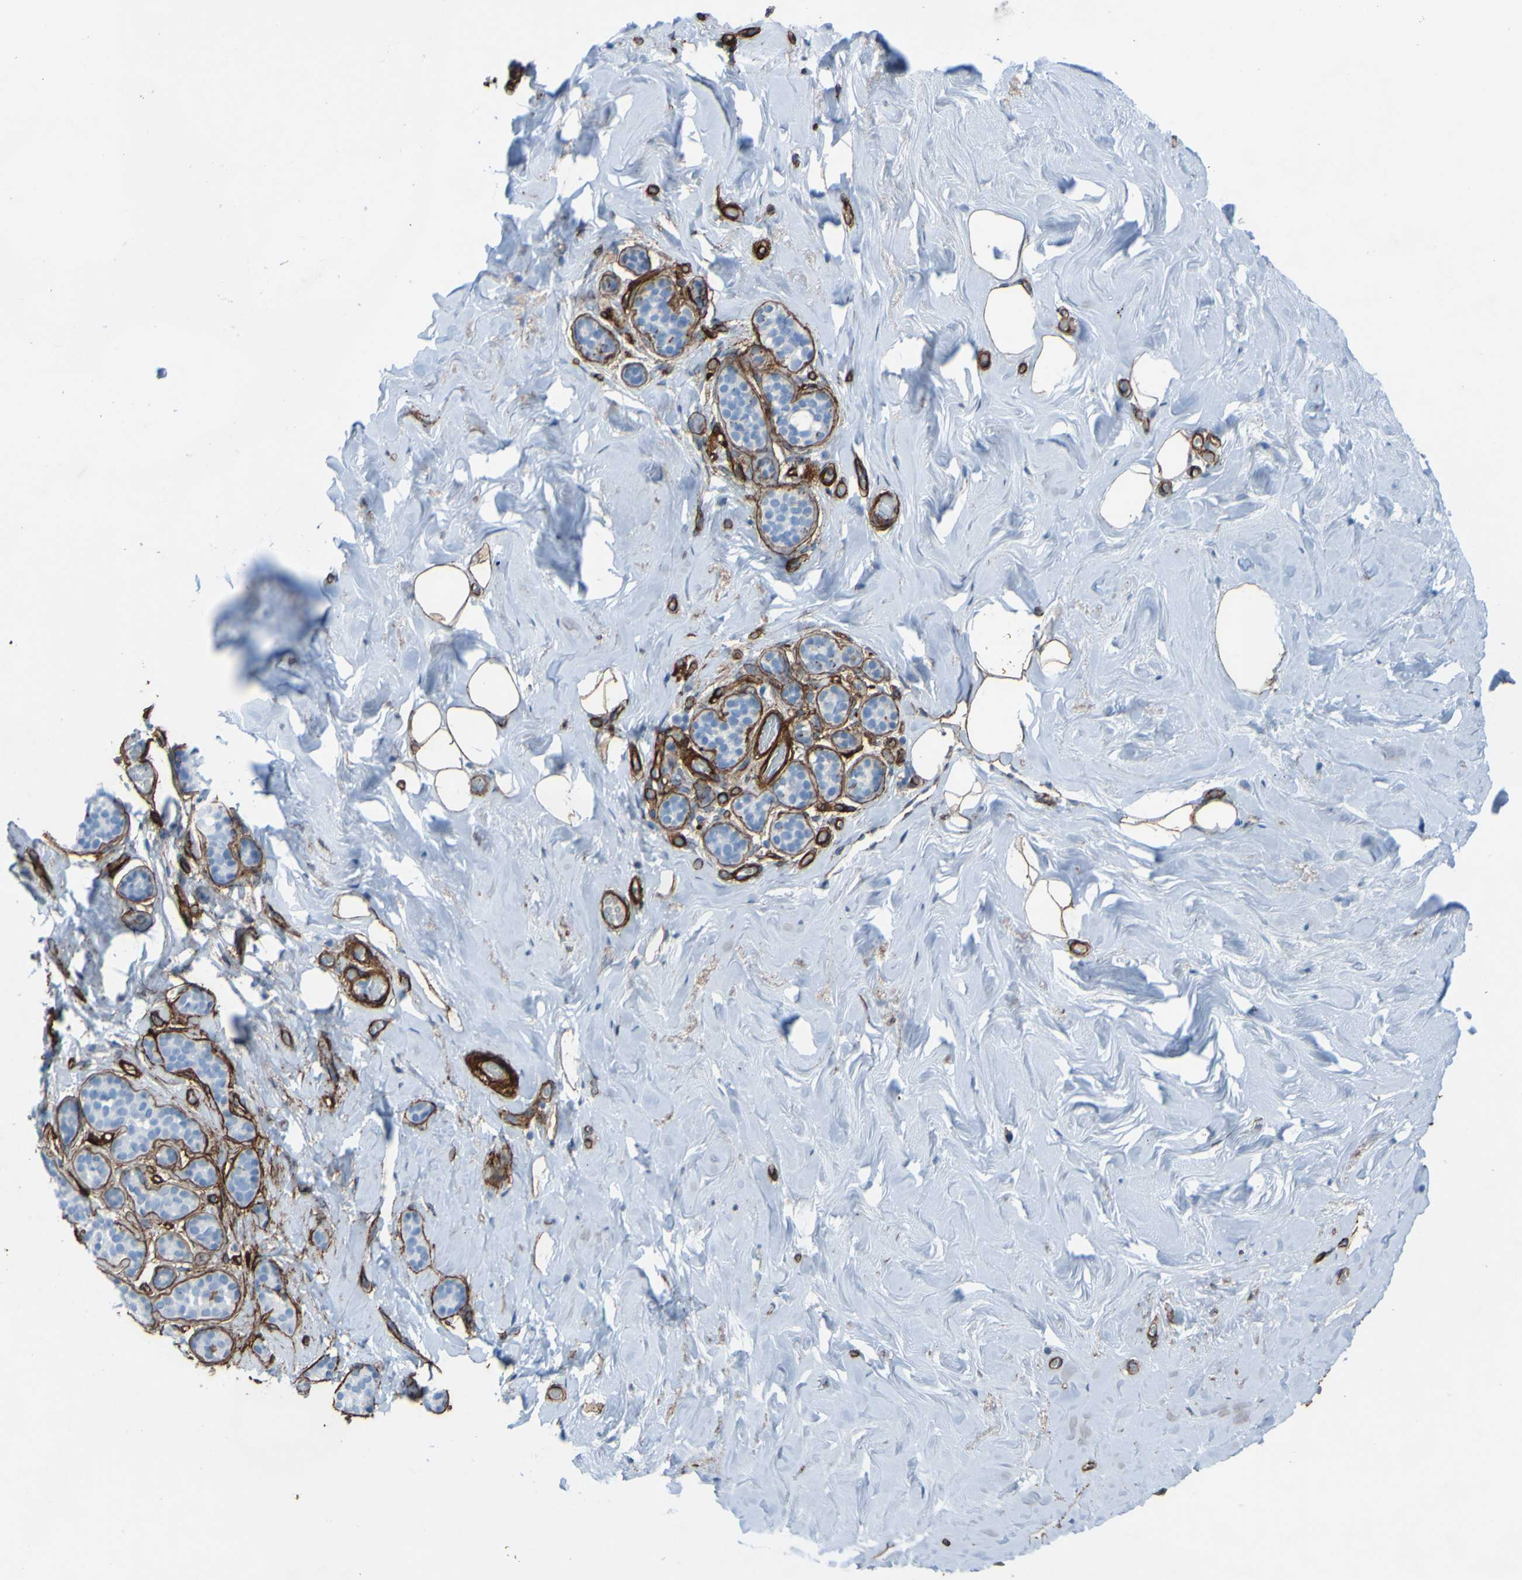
{"staining": {"intensity": "moderate", "quantity": ">75%", "location": "cytoplasmic/membranous"}, "tissue": "breast", "cell_type": "Adipocytes", "image_type": "normal", "snomed": [{"axis": "morphology", "description": "Normal tissue, NOS"}, {"axis": "topography", "description": "Breast"}], "caption": "Immunohistochemical staining of normal breast shows moderate cytoplasmic/membranous protein expression in approximately >75% of adipocytes. Immunohistochemistry (ihc) stains the protein in brown and the nuclei are stained blue.", "gene": "COL4A2", "patient": {"sex": "female", "age": 75}}